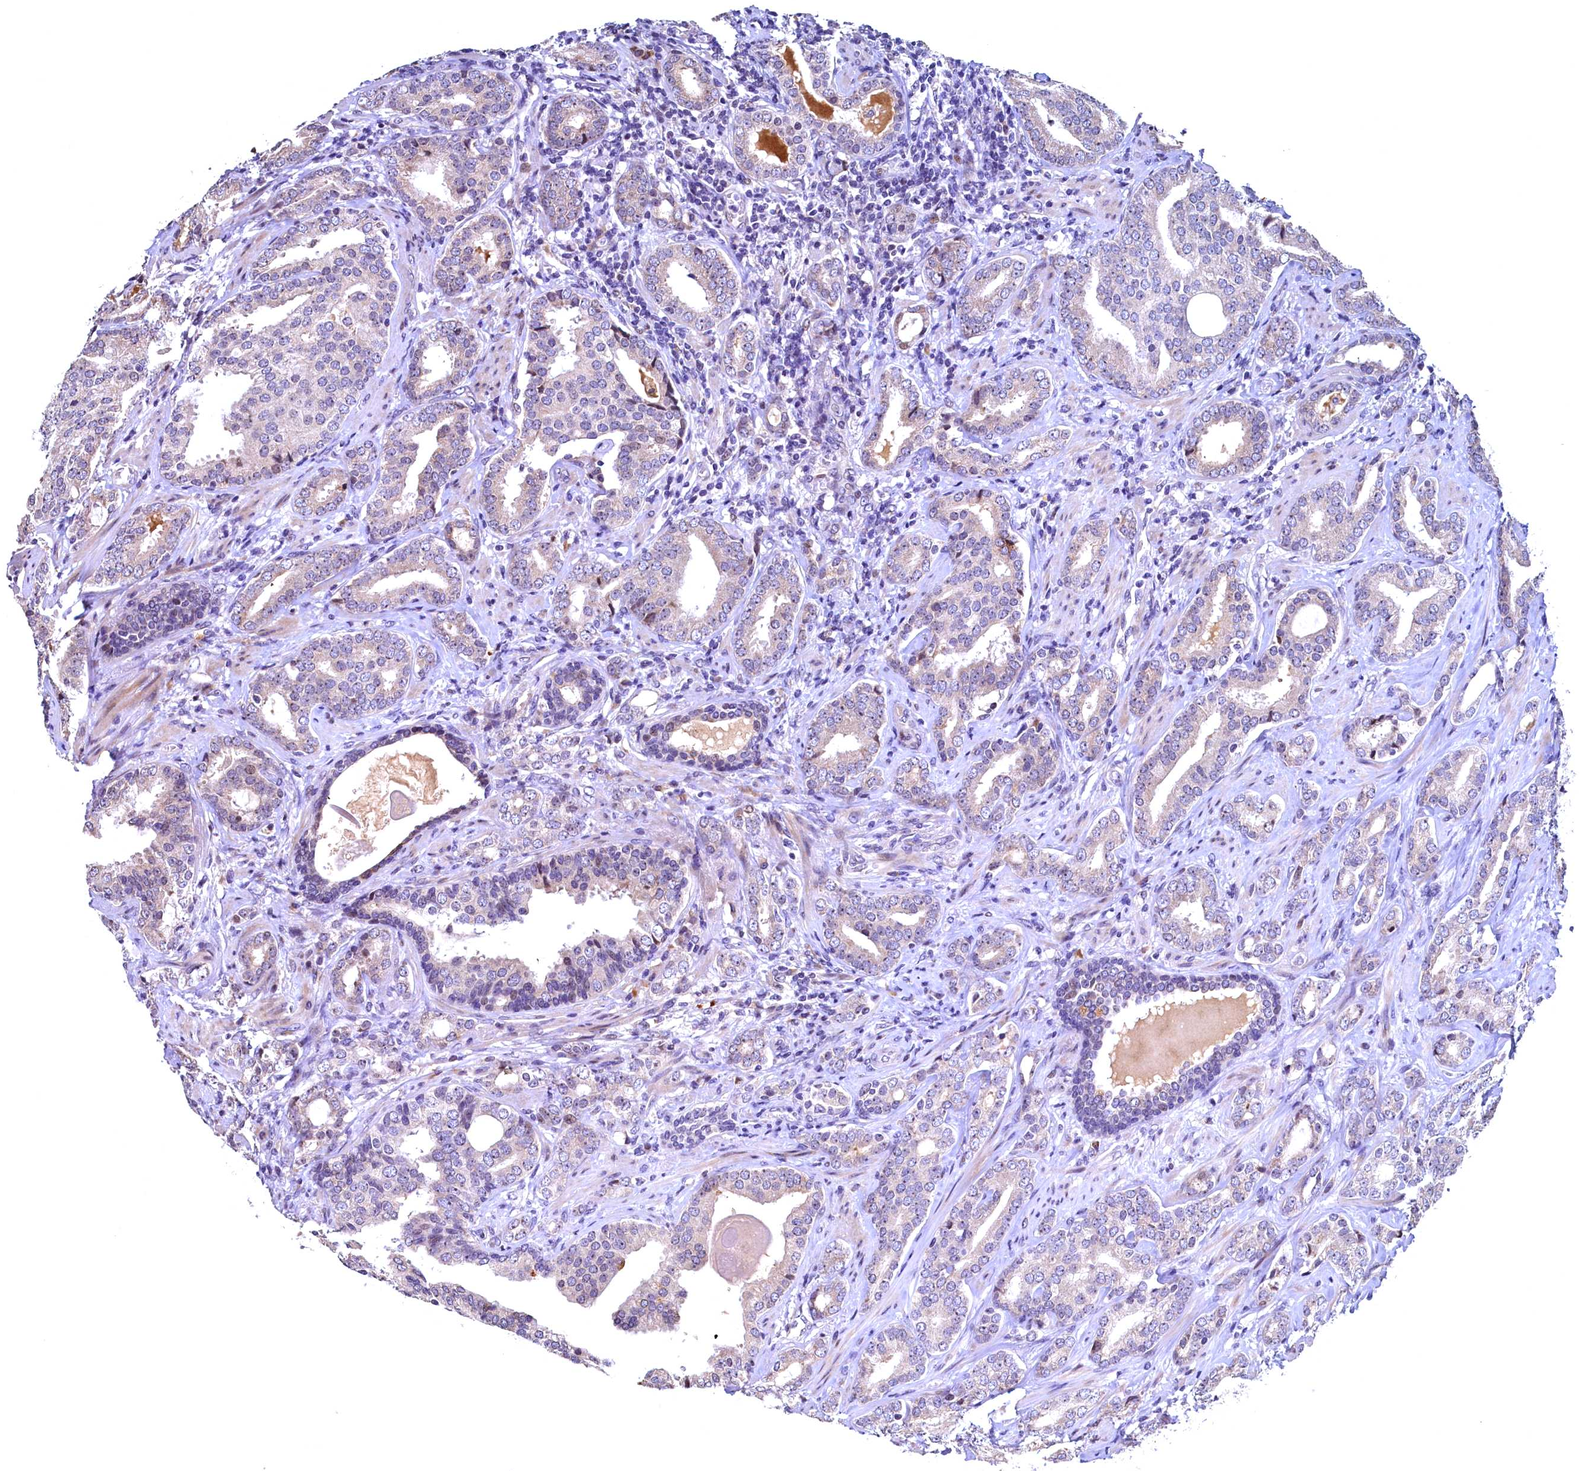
{"staining": {"intensity": "negative", "quantity": "none", "location": "none"}, "tissue": "prostate cancer", "cell_type": "Tumor cells", "image_type": "cancer", "snomed": [{"axis": "morphology", "description": "Adenocarcinoma, High grade"}, {"axis": "topography", "description": "Prostate"}], "caption": "Tumor cells are negative for brown protein staining in prostate cancer (high-grade adenocarcinoma). (DAB (3,3'-diaminobenzidine) IHC with hematoxylin counter stain).", "gene": "LATS2", "patient": {"sex": "male", "age": 63}}